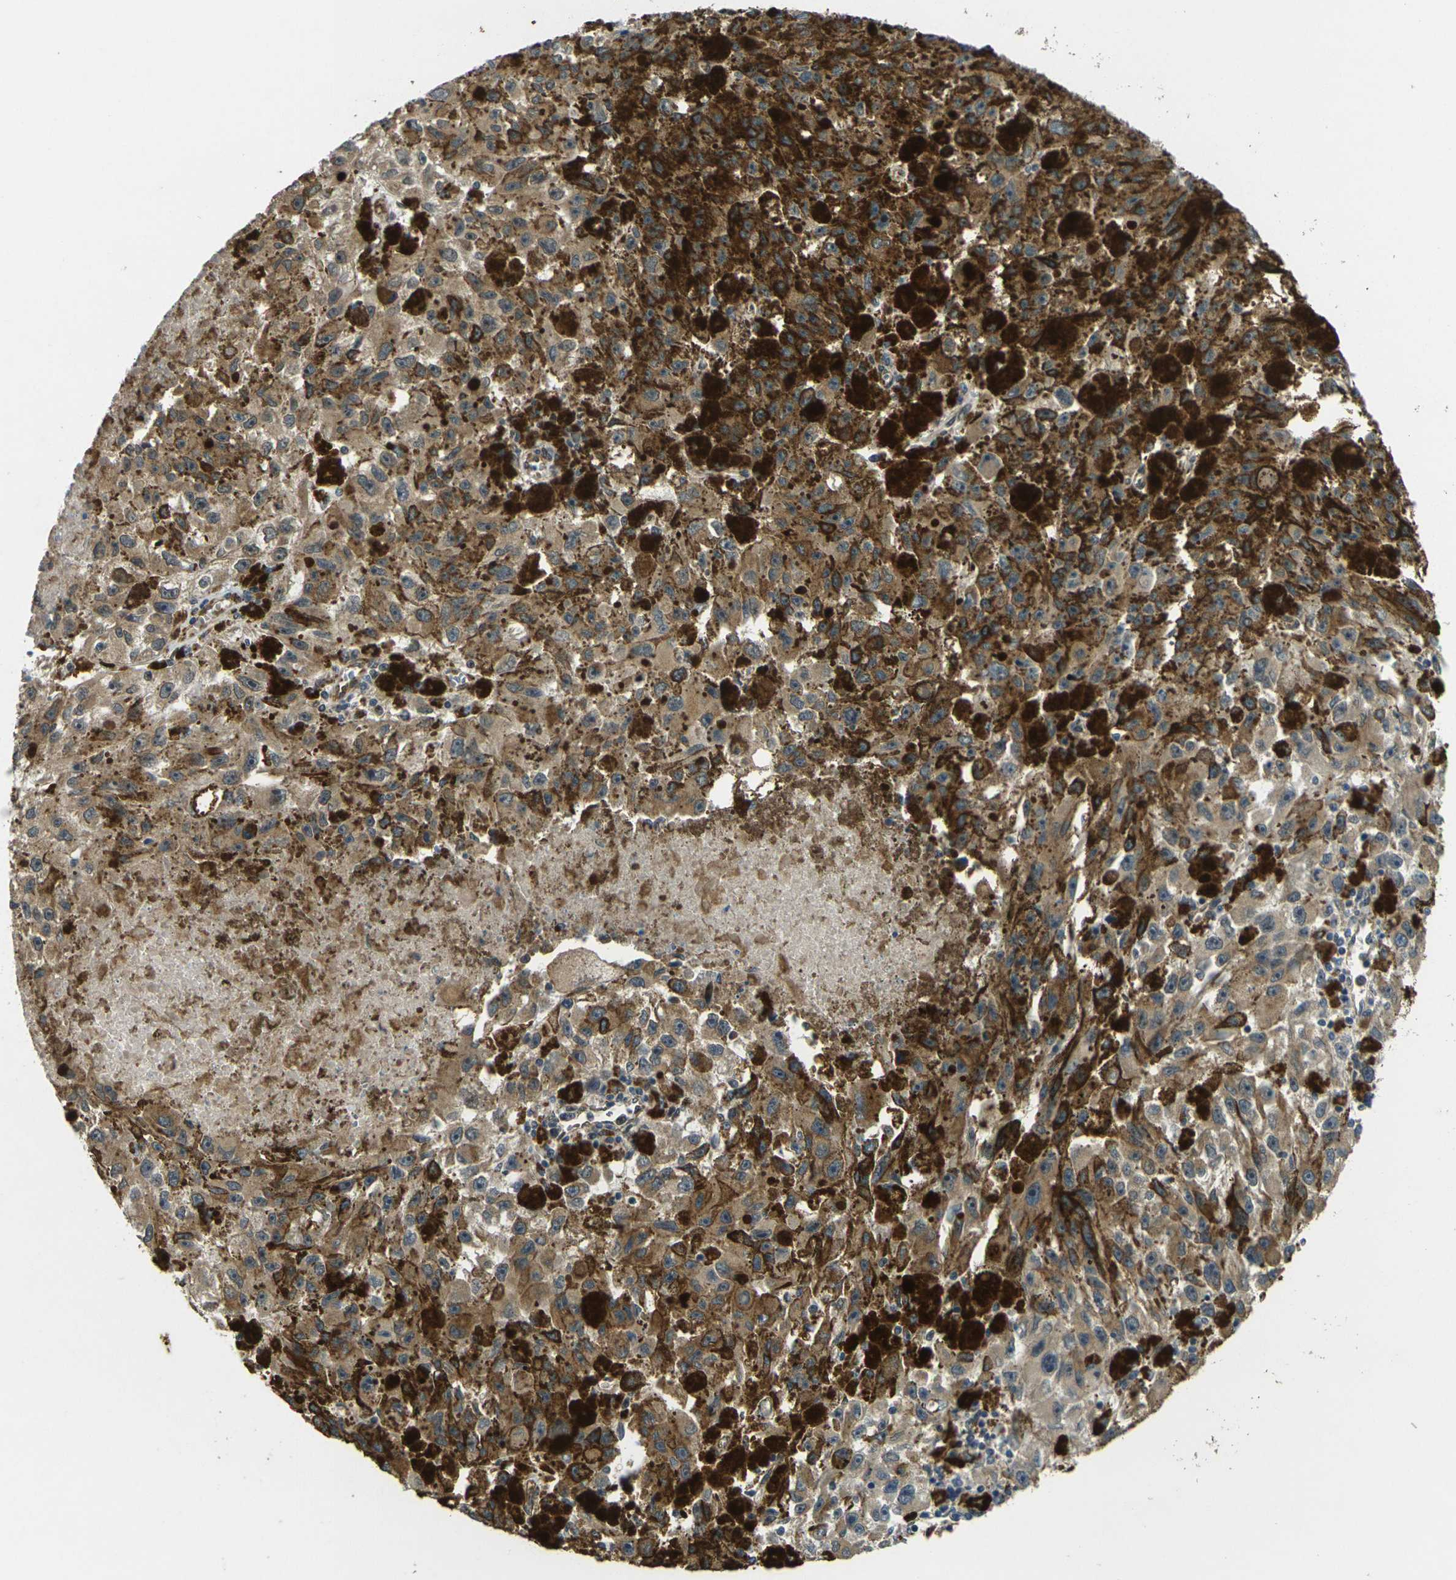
{"staining": {"intensity": "moderate", "quantity": ">75%", "location": "cytoplasmic/membranous"}, "tissue": "melanoma", "cell_type": "Tumor cells", "image_type": "cancer", "snomed": [{"axis": "morphology", "description": "Malignant melanoma in situ"}, {"axis": "morphology", "description": "Malignant melanoma, NOS"}, {"axis": "topography", "description": "Skin"}], "caption": "The immunohistochemical stain shows moderate cytoplasmic/membranous expression in tumor cells of melanoma tissue. (IHC, brightfield microscopy, high magnification).", "gene": "FUT11", "patient": {"sex": "female", "age": 88}}